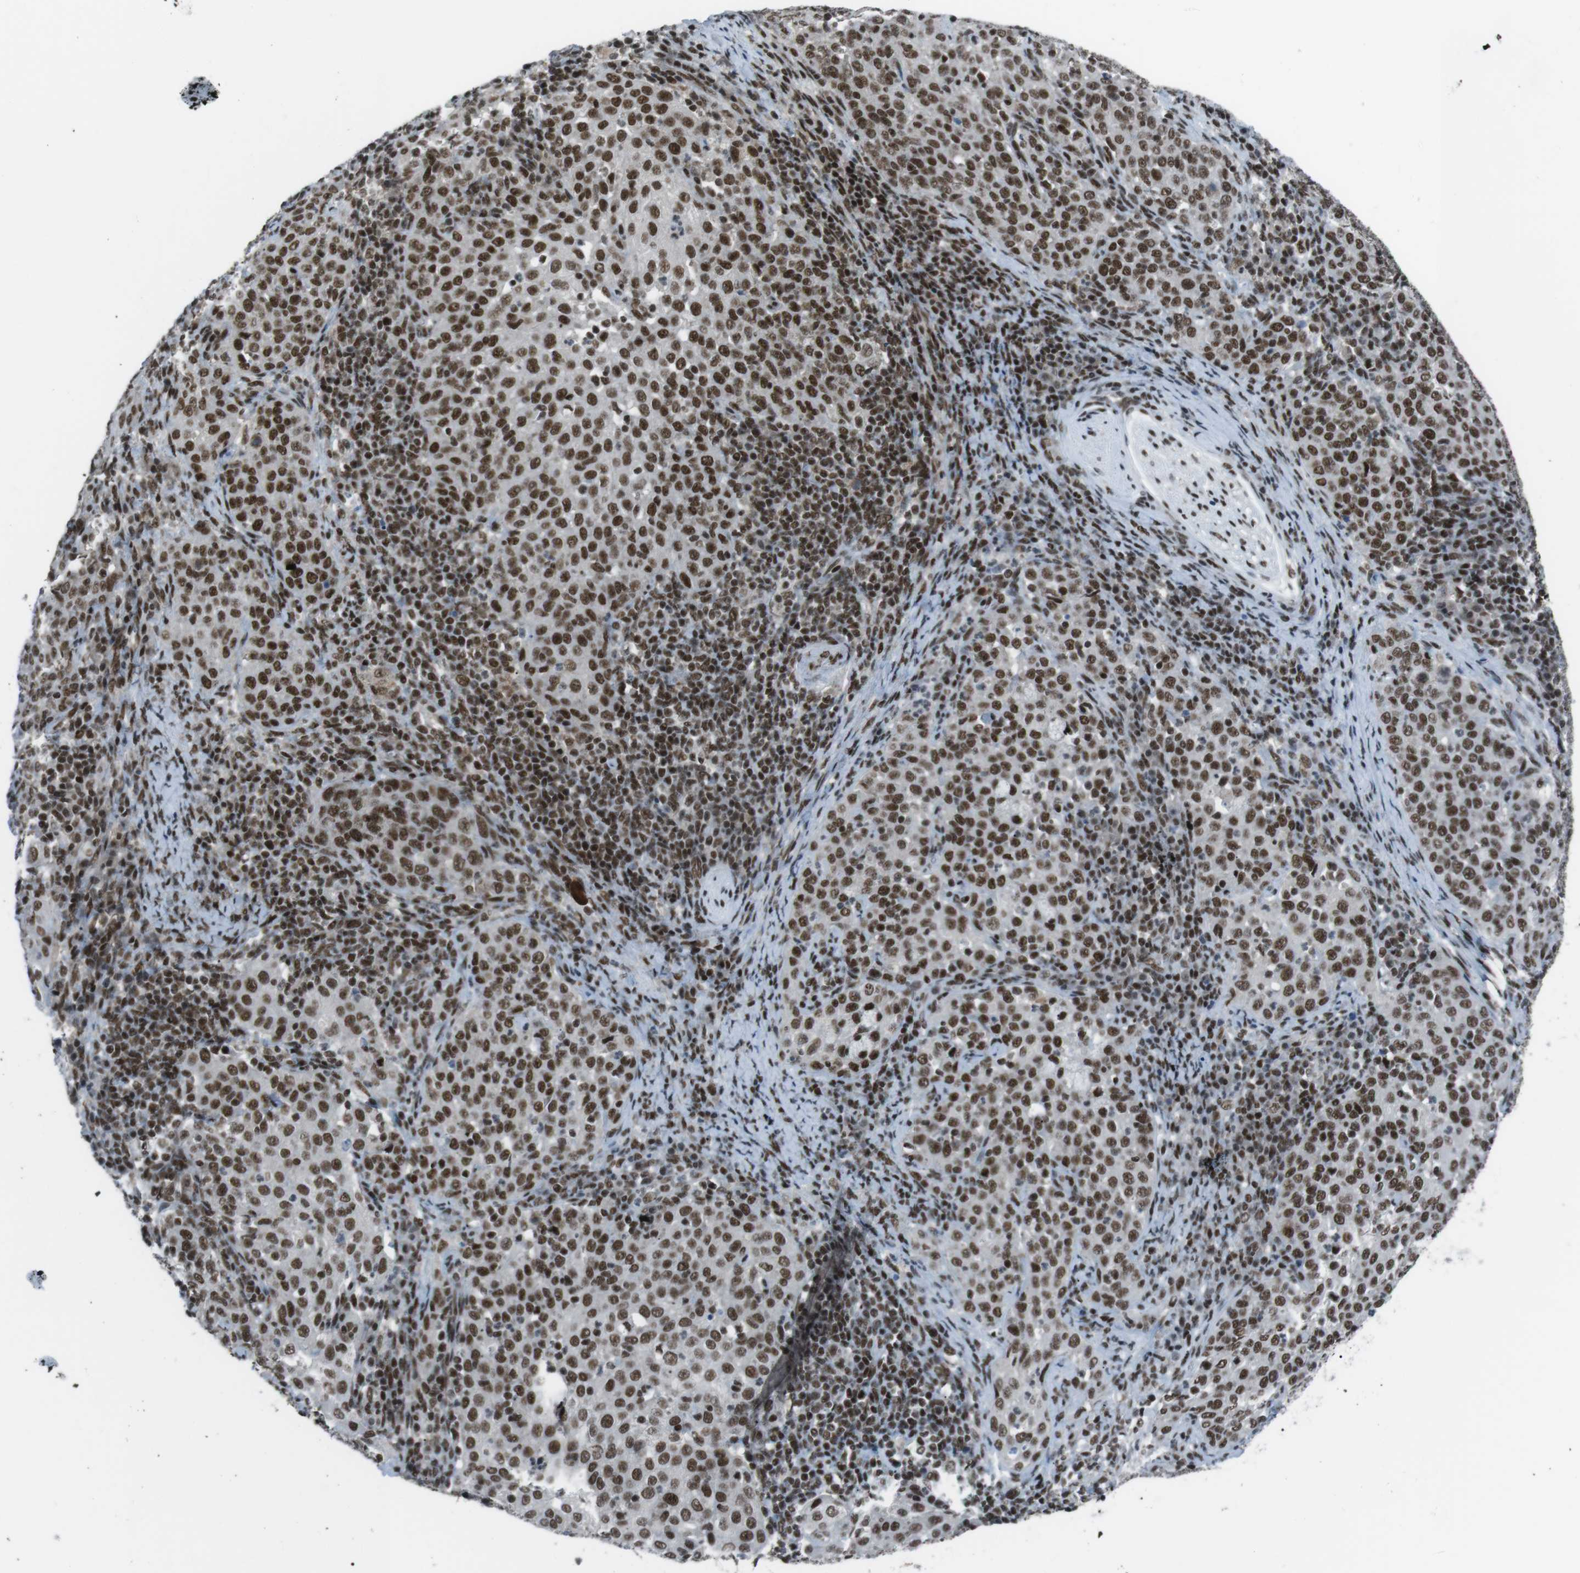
{"staining": {"intensity": "strong", "quantity": ">75%", "location": "nuclear"}, "tissue": "cervical cancer", "cell_type": "Tumor cells", "image_type": "cancer", "snomed": [{"axis": "morphology", "description": "Squamous cell carcinoma, NOS"}, {"axis": "topography", "description": "Cervix"}], "caption": "High-magnification brightfield microscopy of cervical squamous cell carcinoma stained with DAB (brown) and counterstained with hematoxylin (blue). tumor cells exhibit strong nuclear staining is seen in about>75% of cells.", "gene": "TAF1", "patient": {"sex": "female", "age": 51}}